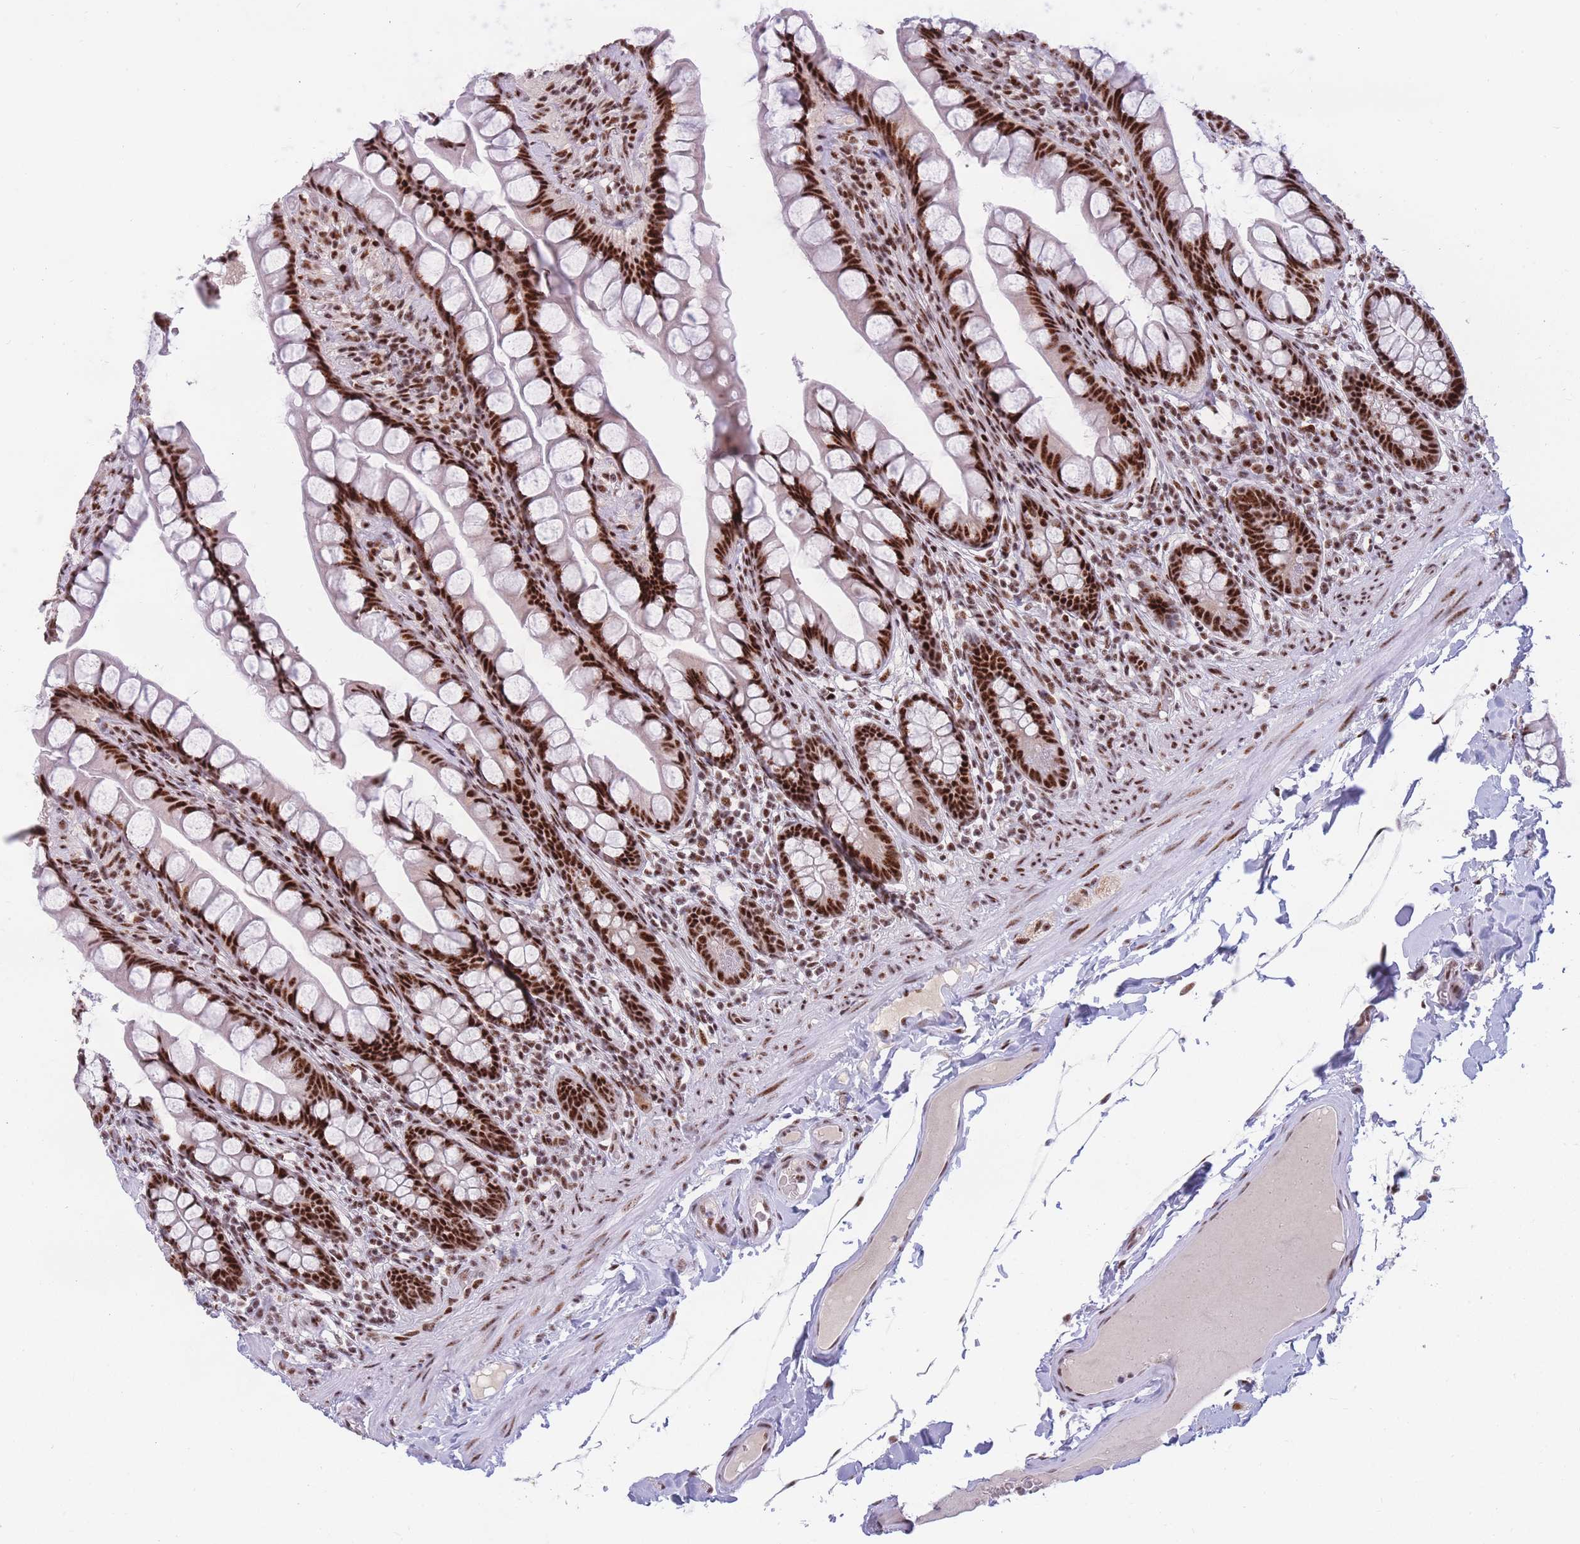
{"staining": {"intensity": "strong", "quantity": ">75%", "location": "nuclear"}, "tissue": "small intestine", "cell_type": "Glandular cells", "image_type": "normal", "snomed": [{"axis": "morphology", "description": "Normal tissue, NOS"}, {"axis": "topography", "description": "Small intestine"}], "caption": "Strong nuclear protein staining is present in approximately >75% of glandular cells in small intestine.", "gene": "TMEM35B", "patient": {"sex": "male", "age": 70}}